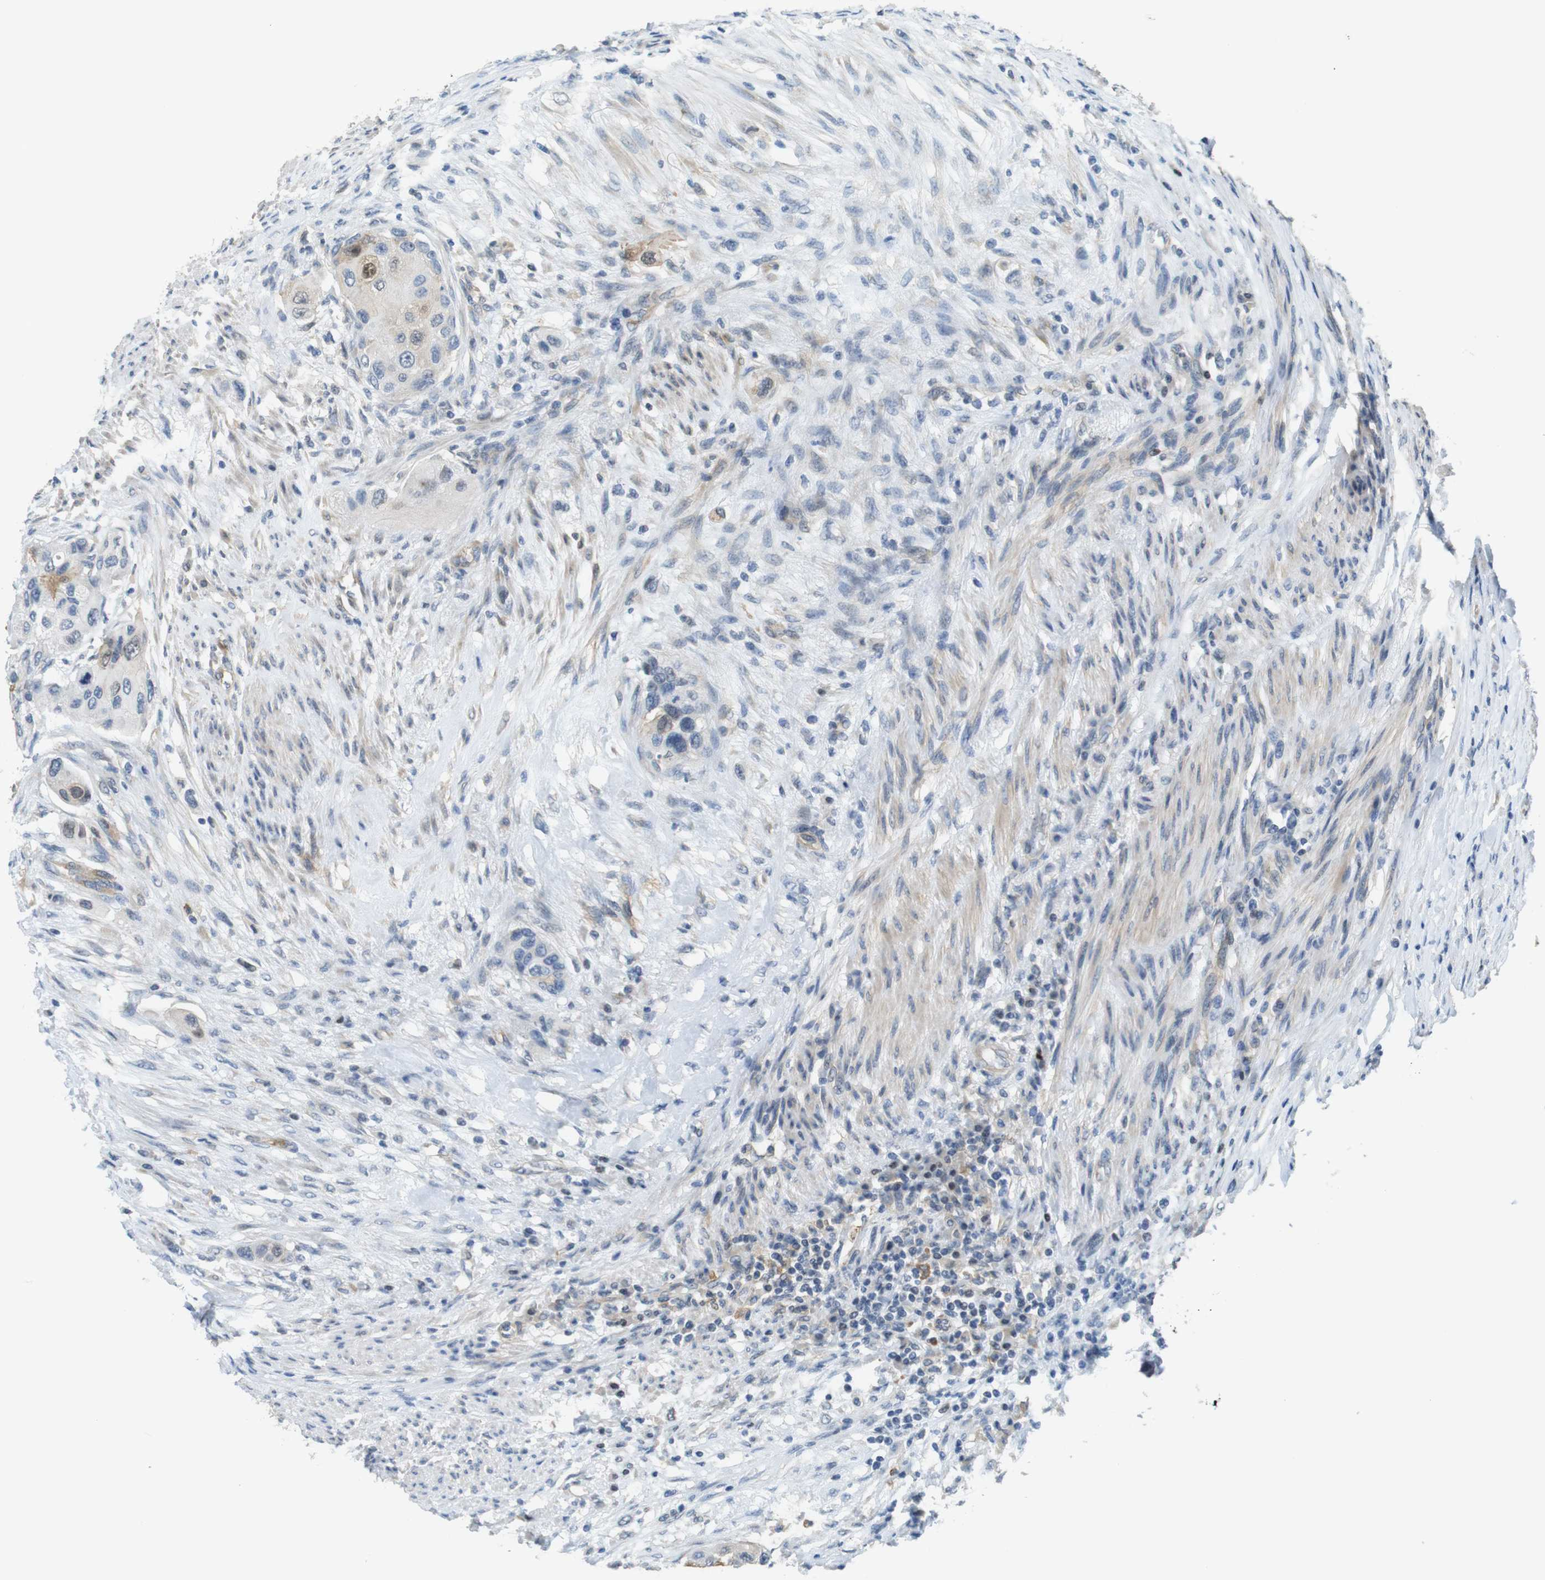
{"staining": {"intensity": "negative", "quantity": "none", "location": "none"}, "tissue": "urothelial cancer", "cell_type": "Tumor cells", "image_type": "cancer", "snomed": [{"axis": "morphology", "description": "Urothelial carcinoma, High grade"}, {"axis": "topography", "description": "Urinary bladder"}], "caption": "The IHC photomicrograph has no significant expression in tumor cells of urothelial carcinoma (high-grade) tissue.", "gene": "PCDH10", "patient": {"sex": "female", "age": 56}}